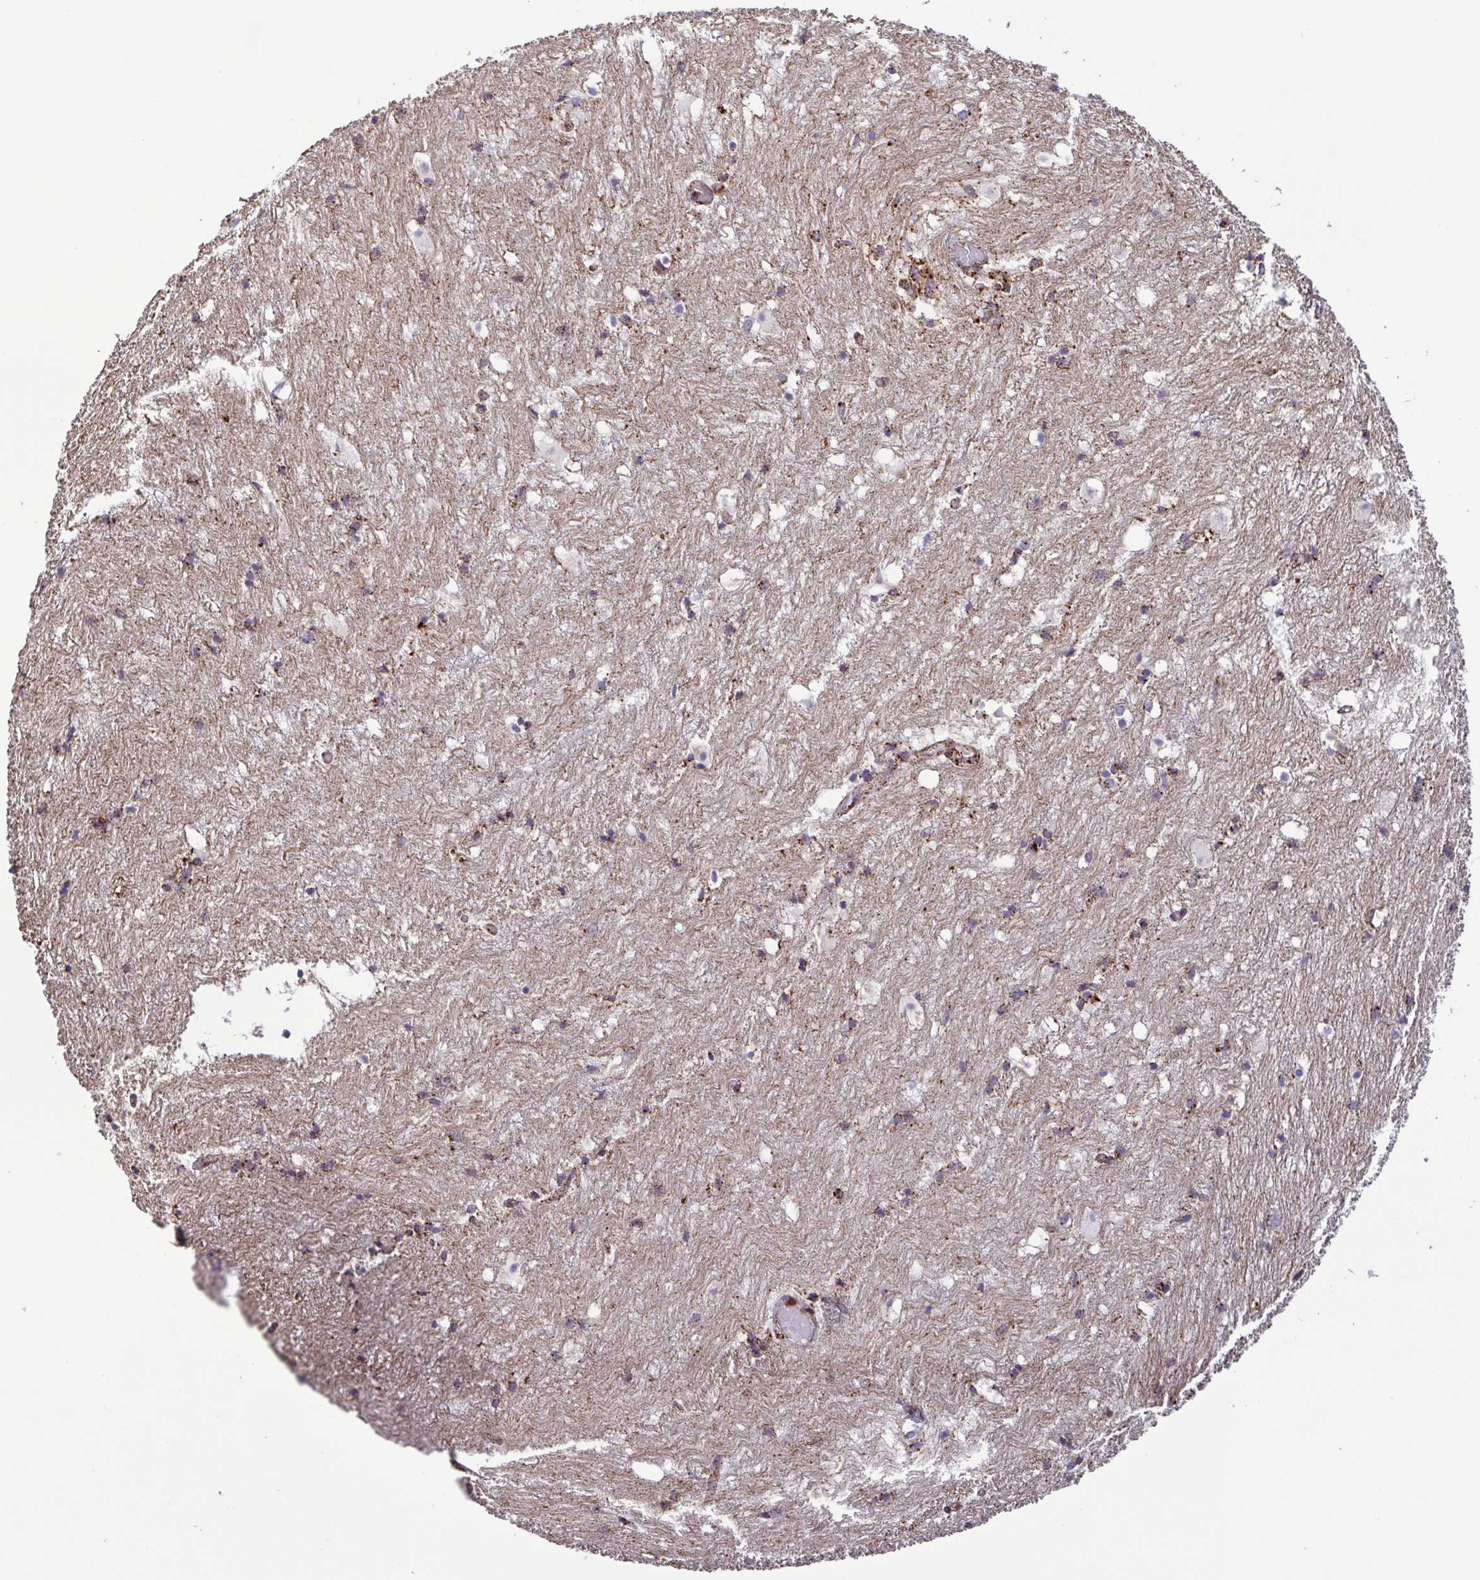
{"staining": {"intensity": "moderate", "quantity": "<25%", "location": "cytoplasmic/membranous"}, "tissue": "hippocampus", "cell_type": "Glial cells", "image_type": "normal", "snomed": [{"axis": "morphology", "description": "Normal tissue, NOS"}, {"axis": "topography", "description": "Hippocampus"}], "caption": "Protein staining demonstrates moderate cytoplasmic/membranous positivity in about <25% of glial cells in benign hippocampus. The staining was performed using DAB to visualize the protein expression in brown, while the nuclei were stained in blue with hematoxylin (Magnification: 20x).", "gene": "CHMP1B", "patient": {"sex": "female", "age": 52}}